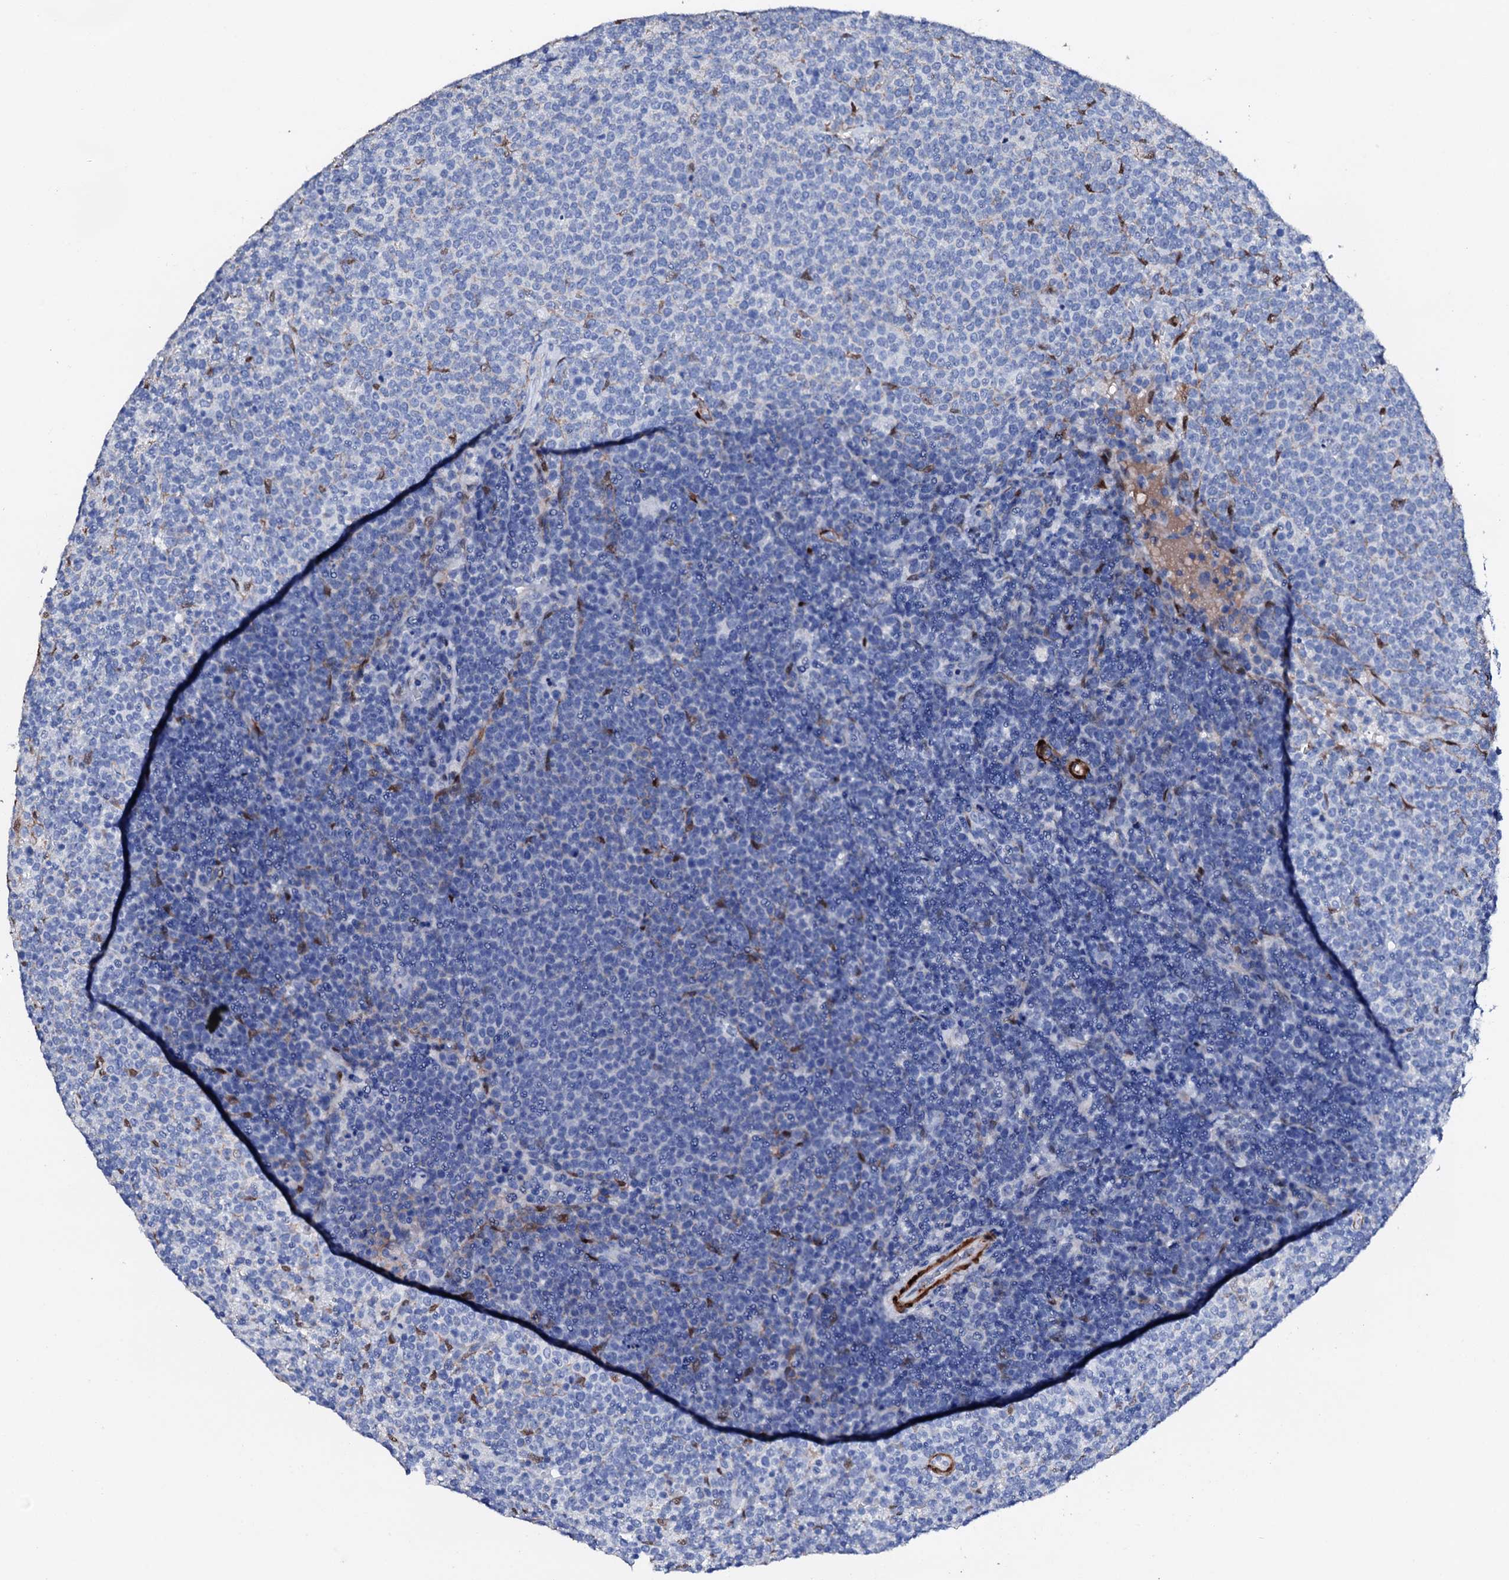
{"staining": {"intensity": "negative", "quantity": "none", "location": "none"}, "tissue": "lymphoma", "cell_type": "Tumor cells", "image_type": "cancer", "snomed": [{"axis": "morphology", "description": "Malignant lymphoma, non-Hodgkin's type, High grade"}, {"axis": "topography", "description": "Lymph node"}], "caption": "An immunohistochemistry (IHC) photomicrograph of malignant lymphoma, non-Hodgkin's type (high-grade) is shown. There is no staining in tumor cells of malignant lymphoma, non-Hodgkin's type (high-grade).", "gene": "NRIP2", "patient": {"sex": "male", "age": 61}}